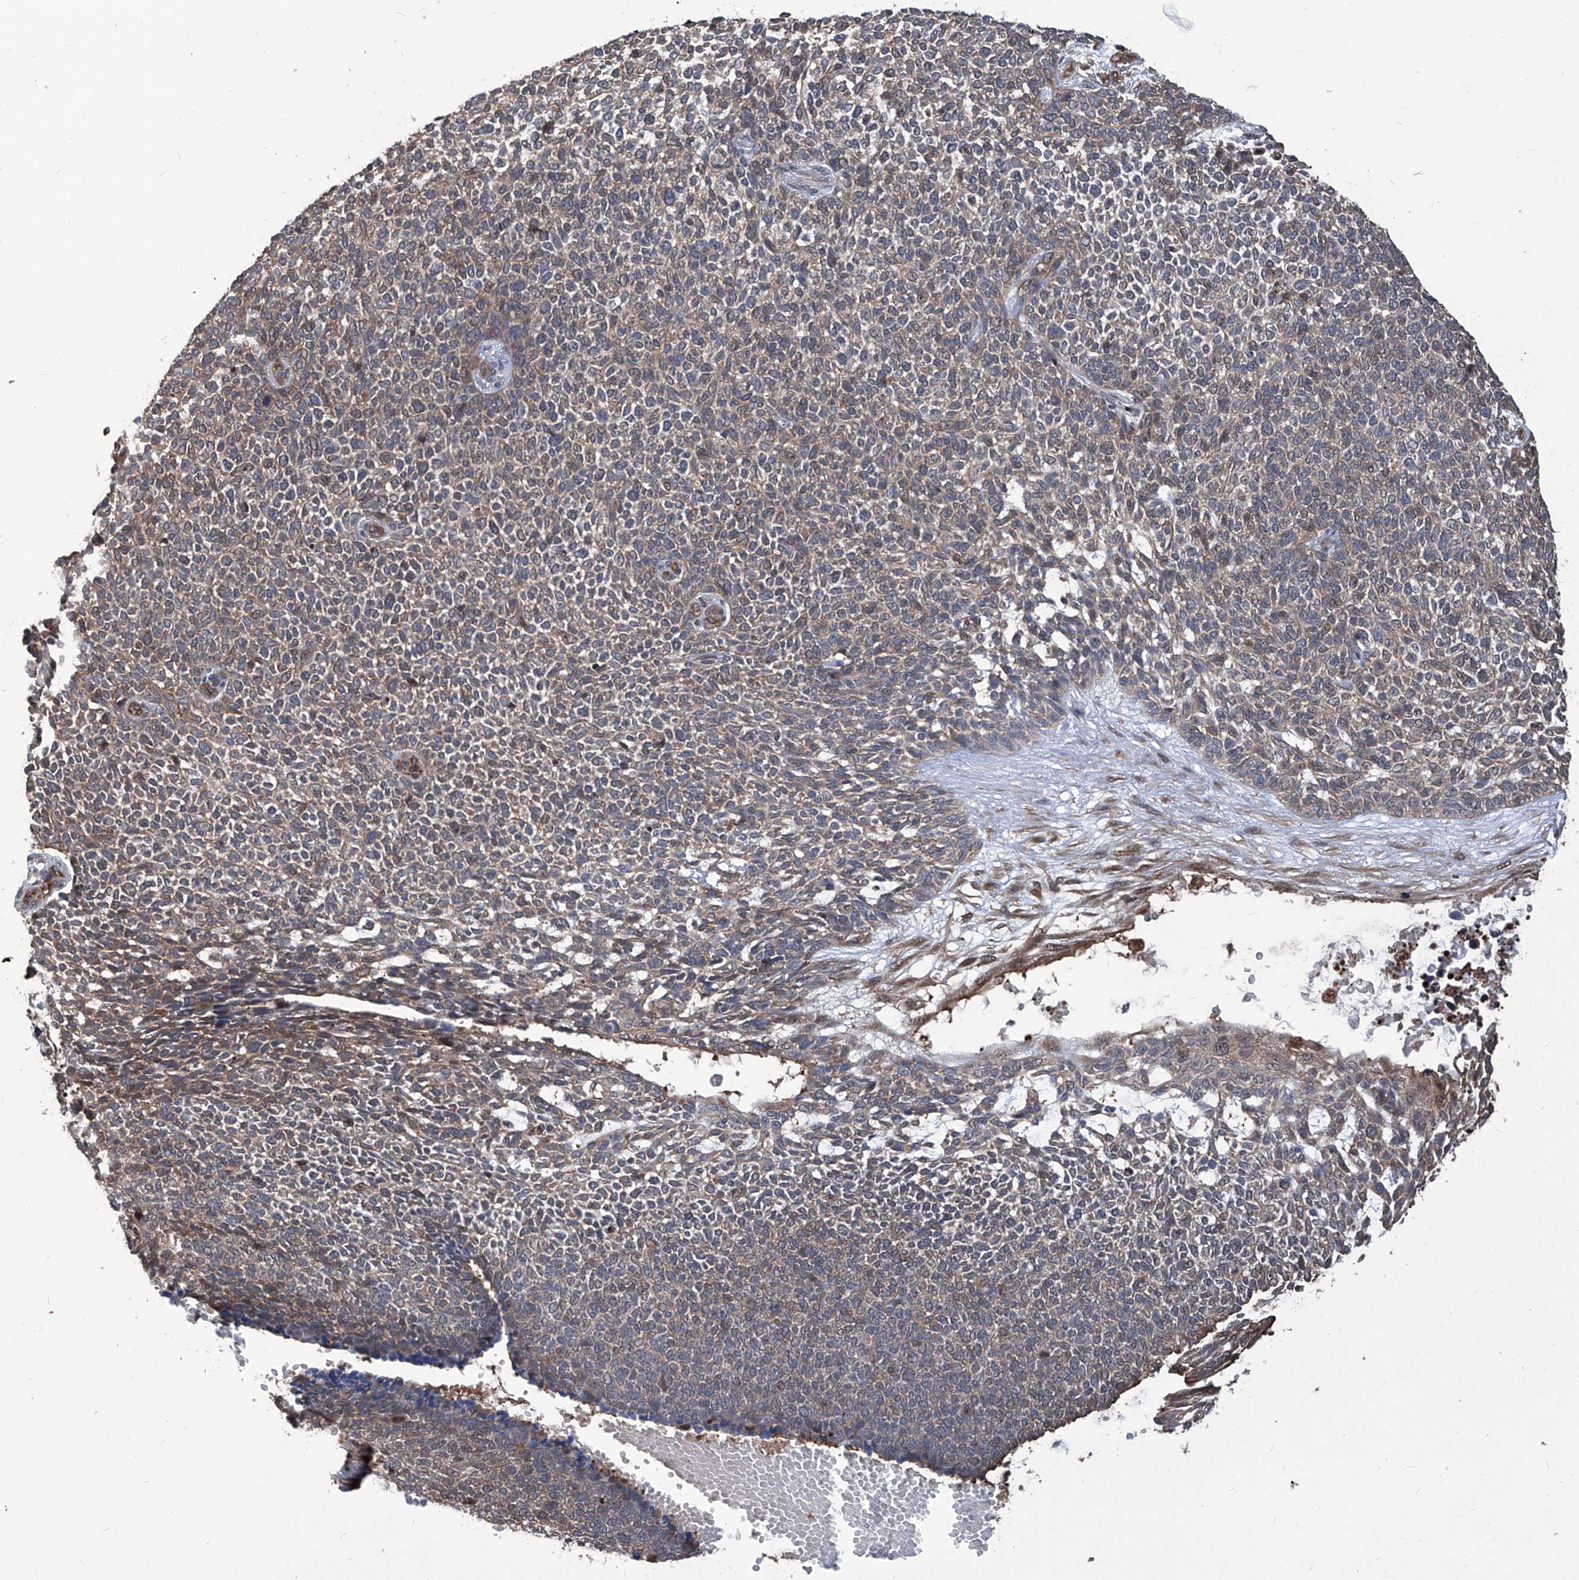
{"staining": {"intensity": "weak", "quantity": "25%-75%", "location": "cytoplasmic/membranous"}, "tissue": "skin cancer", "cell_type": "Tumor cells", "image_type": "cancer", "snomed": [{"axis": "morphology", "description": "Basal cell carcinoma"}, {"axis": "topography", "description": "Skin"}], "caption": "Protein expression analysis of human skin basal cell carcinoma reveals weak cytoplasmic/membranous expression in about 25%-75% of tumor cells. Nuclei are stained in blue.", "gene": "PSMB1", "patient": {"sex": "female", "age": 84}}